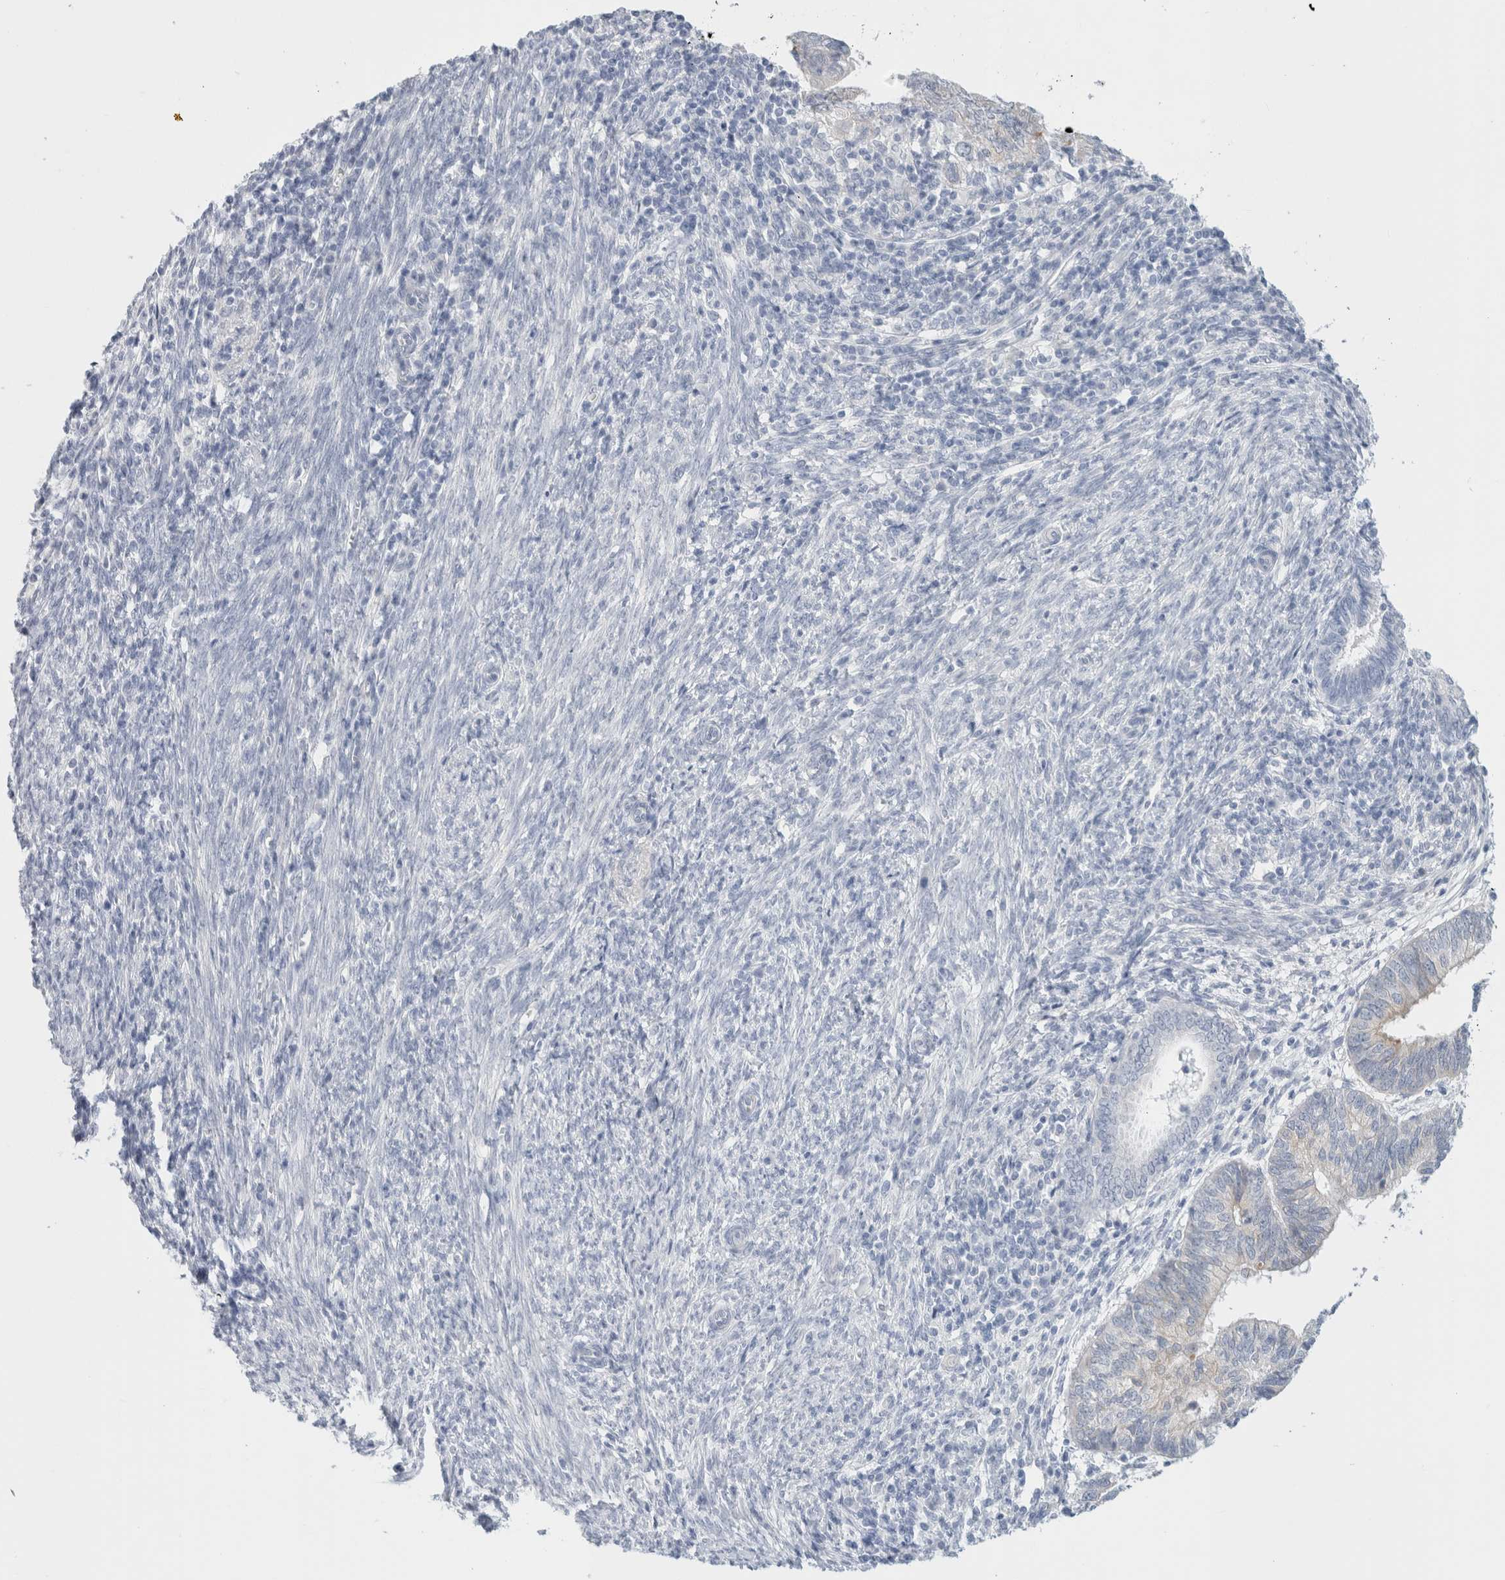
{"staining": {"intensity": "weak", "quantity": "<25%", "location": "cytoplasmic/membranous"}, "tissue": "endometrial cancer", "cell_type": "Tumor cells", "image_type": "cancer", "snomed": [{"axis": "morphology", "description": "Adenocarcinoma, NOS"}, {"axis": "topography", "description": "Uterus"}], "caption": "High power microscopy photomicrograph of an immunohistochemistry histopathology image of endometrial cancer (adenocarcinoma), revealing no significant staining in tumor cells.", "gene": "RTN4", "patient": {"sex": "female", "age": 77}}